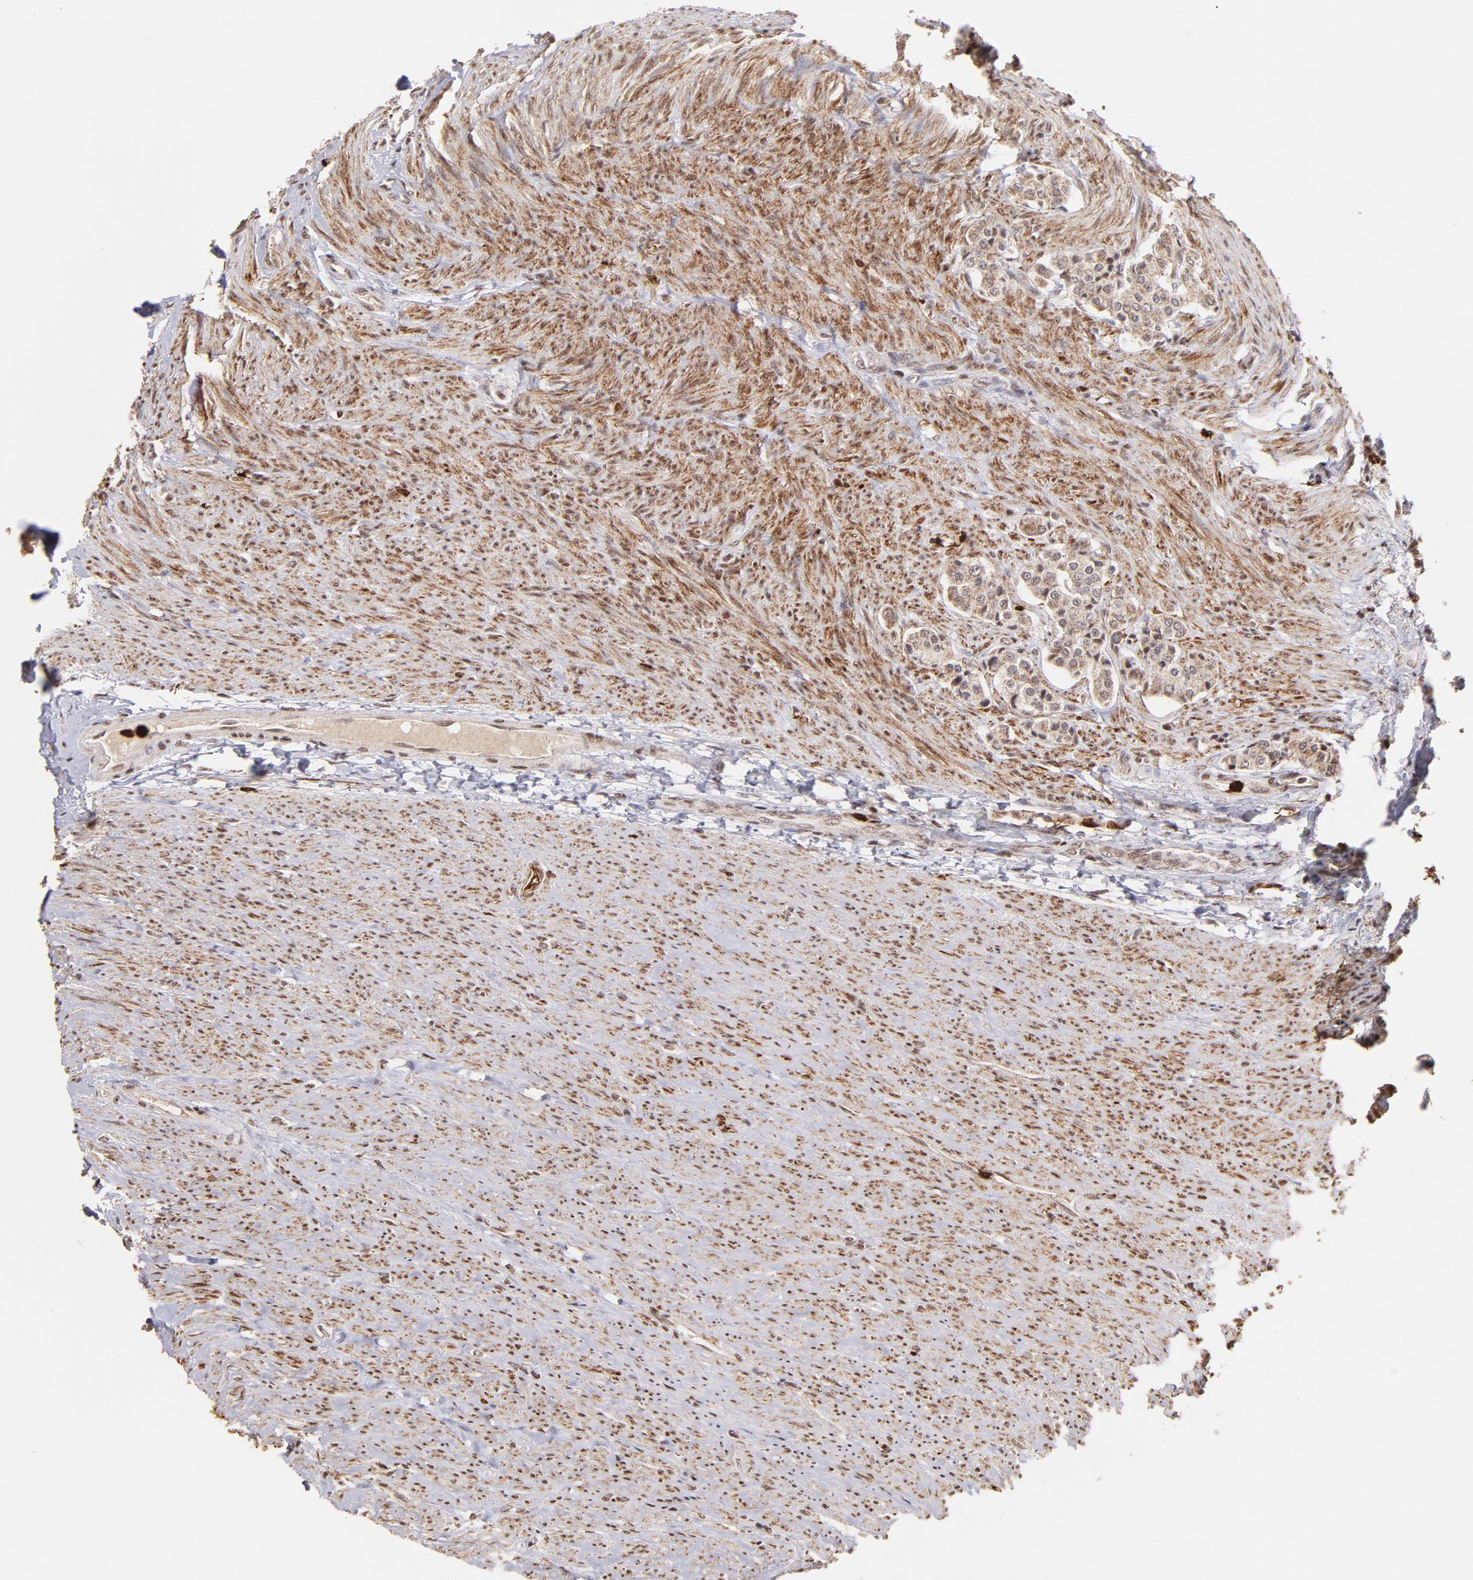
{"staining": {"intensity": "moderate", "quantity": ">75%", "location": "cytoplasmic/membranous"}, "tissue": "carcinoid", "cell_type": "Tumor cells", "image_type": "cancer", "snomed": [{"axis": "morphology", "description": "Carcinoid, malignant, NOS"}, {"axis": "topography", "description": "Colon"}], "caption": "A high-resolution image shows IHC staining of carcinoid, which demonstrates moderate cytoplasmic/membranous positivity in approximately >75% of tumor cells.", "gene": "ZFX", "patient": {"sex": "female", "age": 61}}